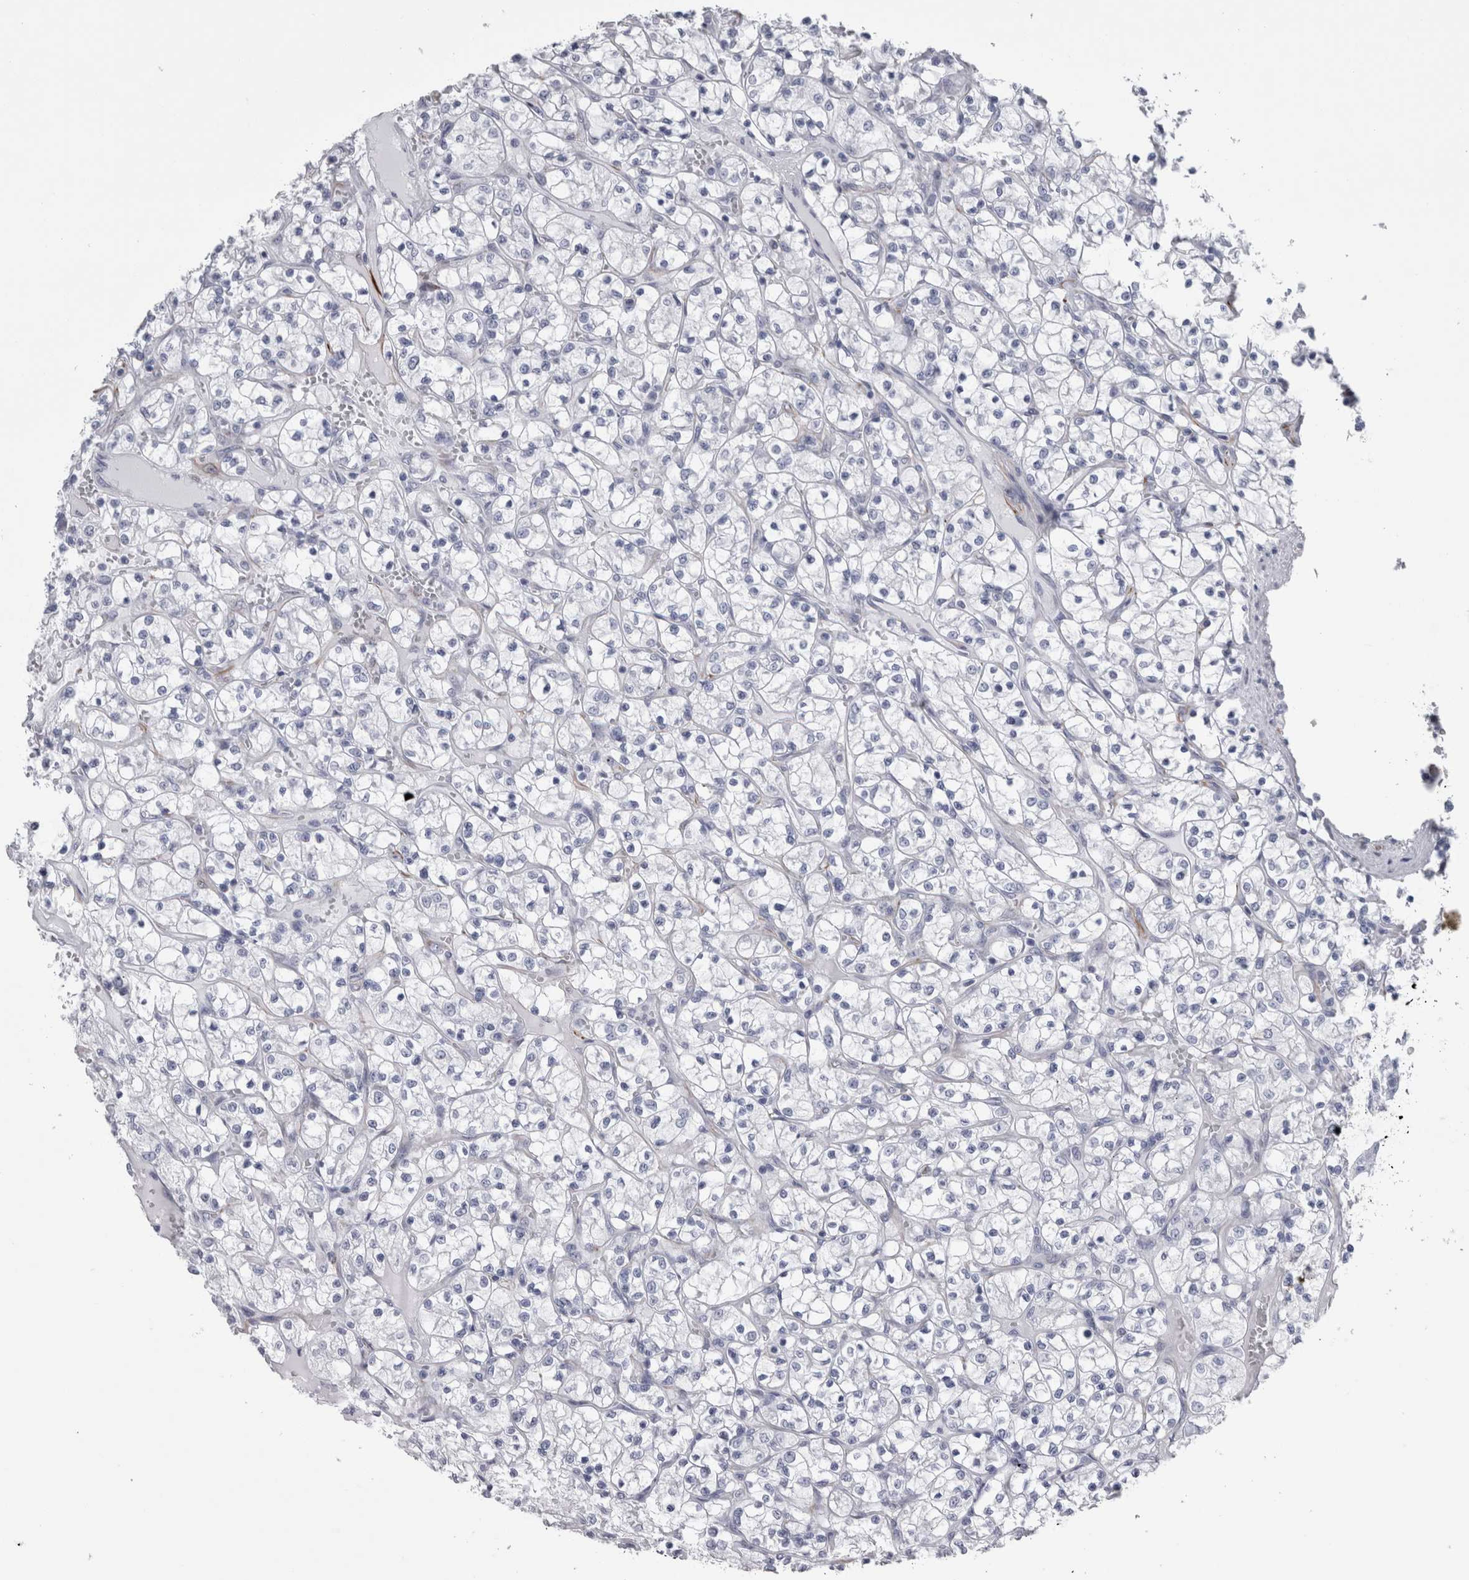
{"staining": {"intensity": "negative", "quantity": "none", "location": "none"}, "tissue": "renal cancer", "cell_type": "Tumor cells", "image_type": "cancer", "snomed": [{"axis": "morphology", "description": "Adenocarcinoma, NOS"}, {"axis": "topography", "description": "Kidney"}], "caption": "This is a histopathology image of IHC staining of renal cancer, which shows no staining in tumor cells.", "gene": "VWDE", "patient": {"sex": "female", "age": 69}}